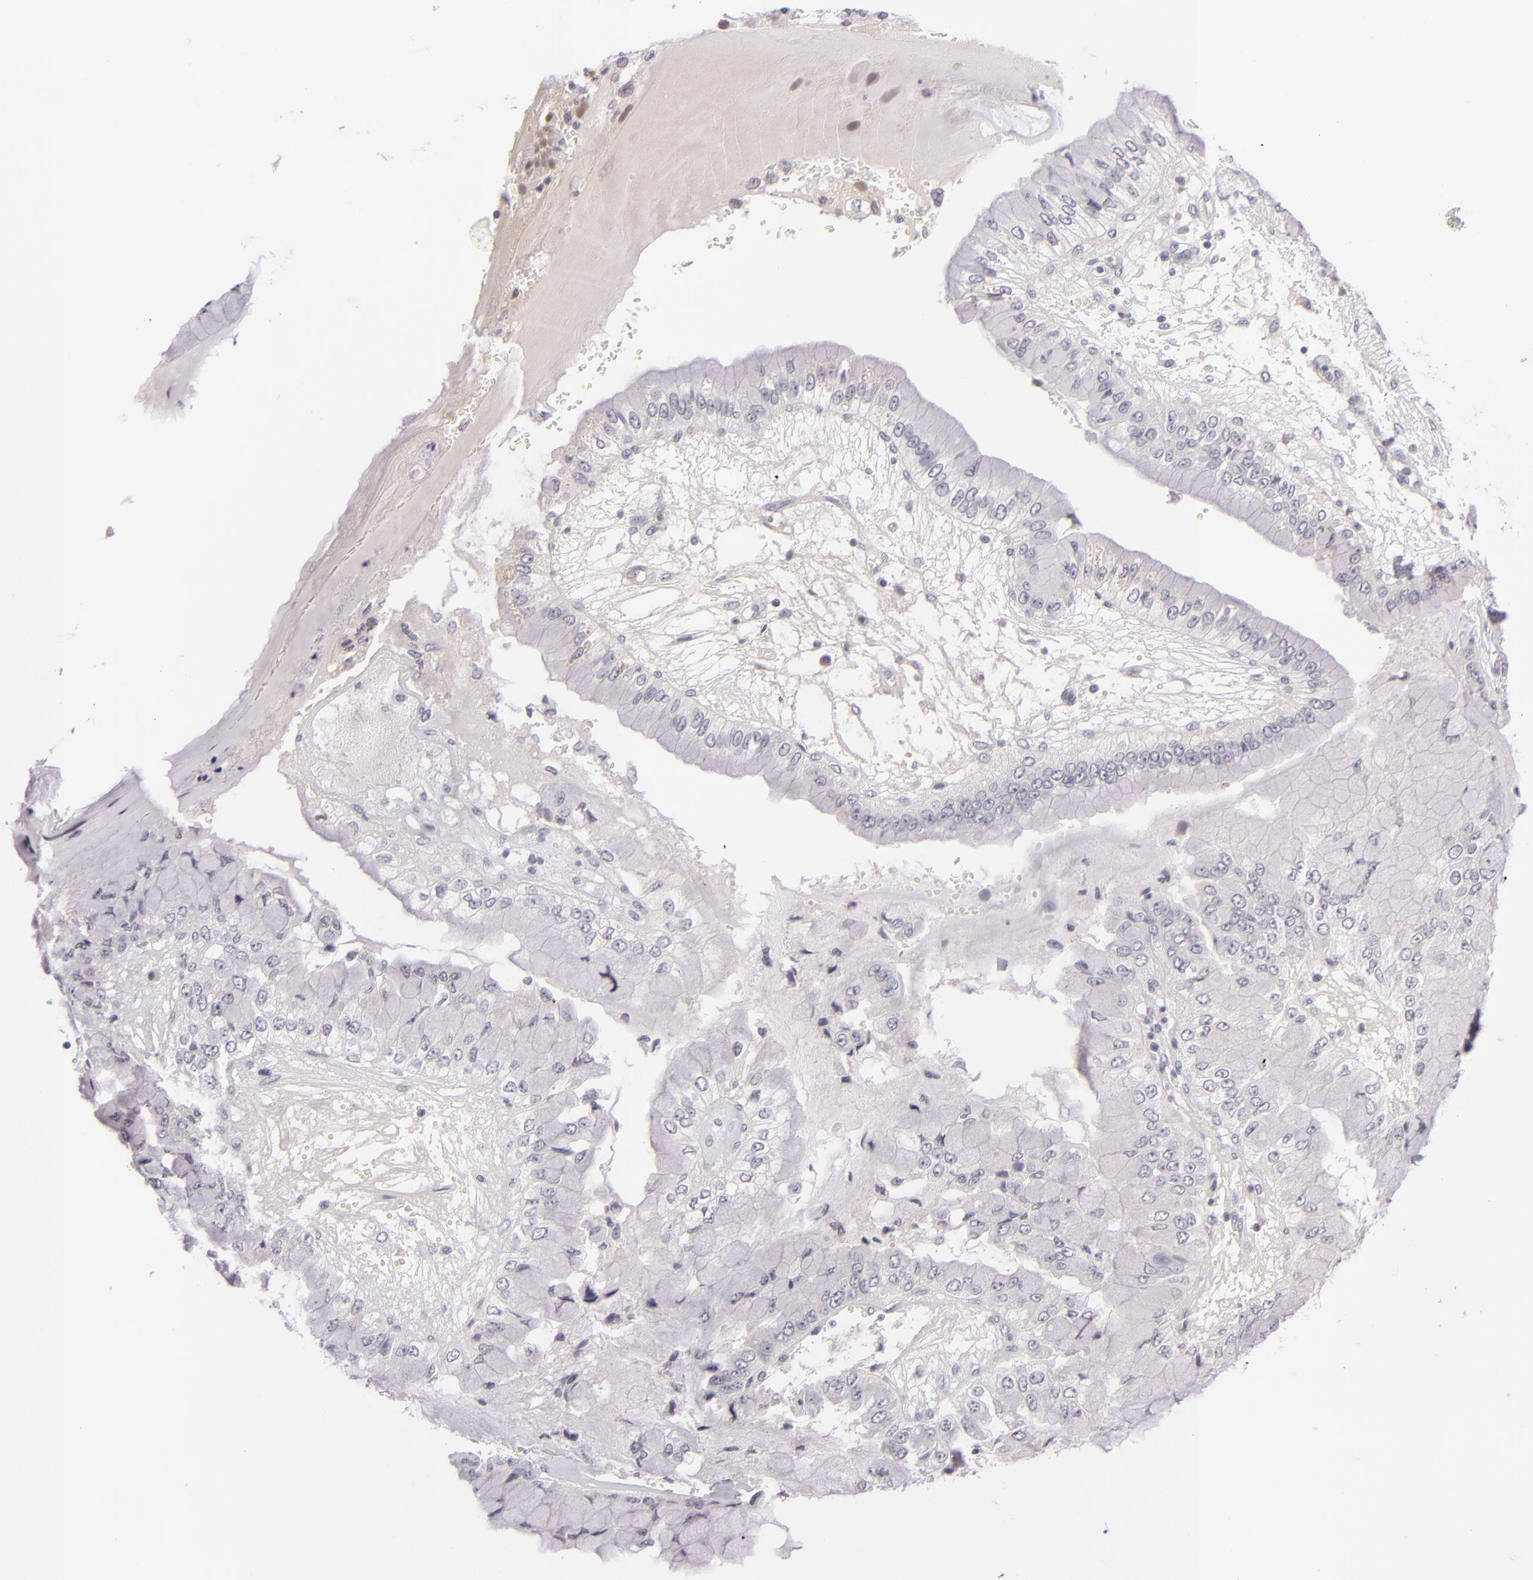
{"staining": {"intensity": "negative", "quantity": "none", "location": "none"}, "tissue": "liver cancer", "cell_type": "Tumor cells", "image_type": "cancer", "snomed": [{"axis": "morphology", "description": "Cholangiocarcinoma"}, {"axis": "topography", "description": "Liver"}], "caption": "Tumor cells show no significant staining in cholangiocarcinoma (liver).", "gene": "DAG1", "patient": {"sex": "female", "age": 79}}